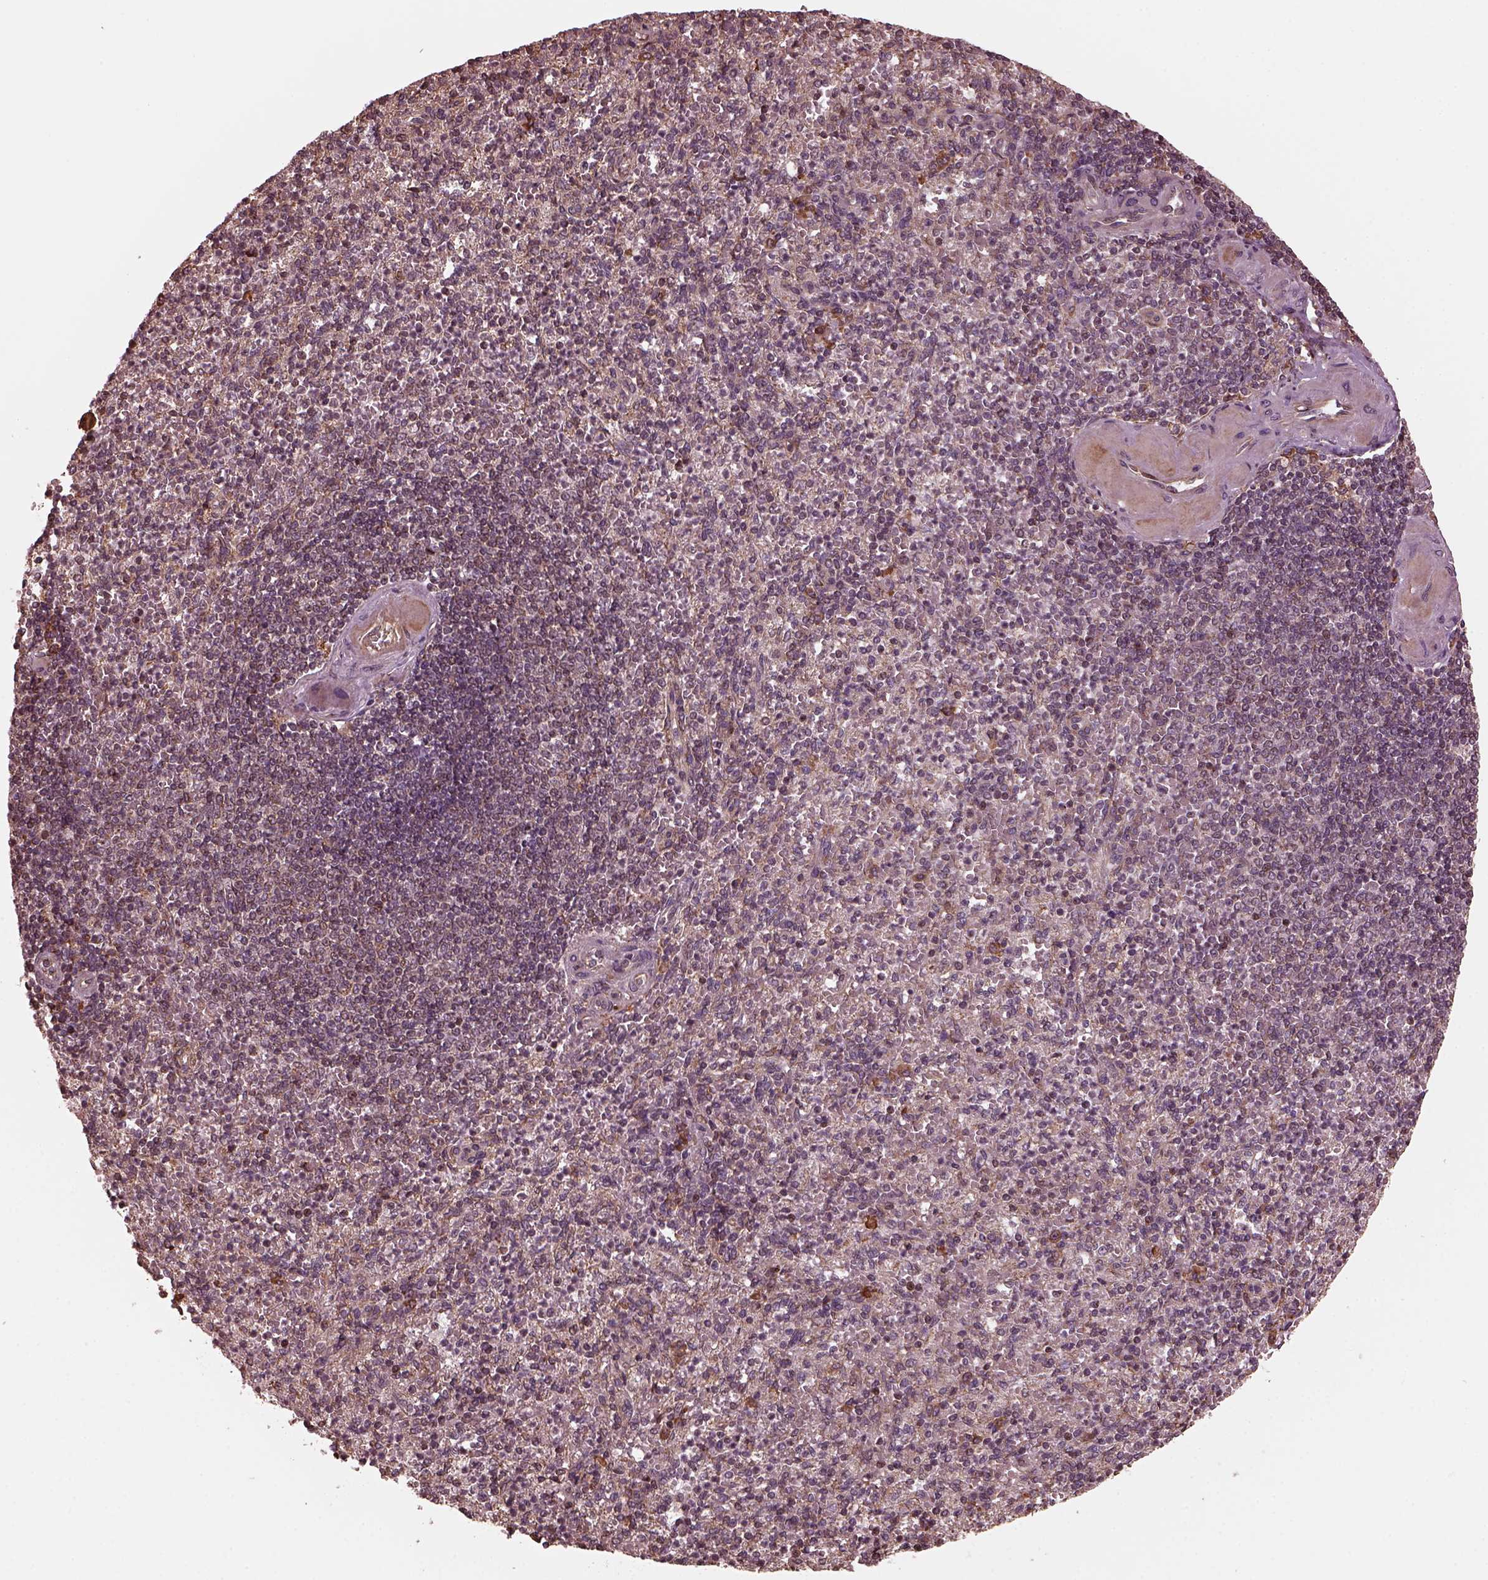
{"staining": {"intensity": "strong", "quantity": "<25%", "location": "cytoplasmic/membranous"}, "tissue": "spleen", "cell_type": "Cells in red pulp", "image_type": "normal", "snomed": [{"axis": "morphology", "description": "Normal tissue, NOS"}, {"axis": "topography", "description": "Spleen"}], "caption": "Strong cytoplasmic/membranous positivity is seen in about <25% of cells in red pulp in unremarkable spleen.", "gene": "ZNF292", "patient": {"sex": "female", "age": 74}}